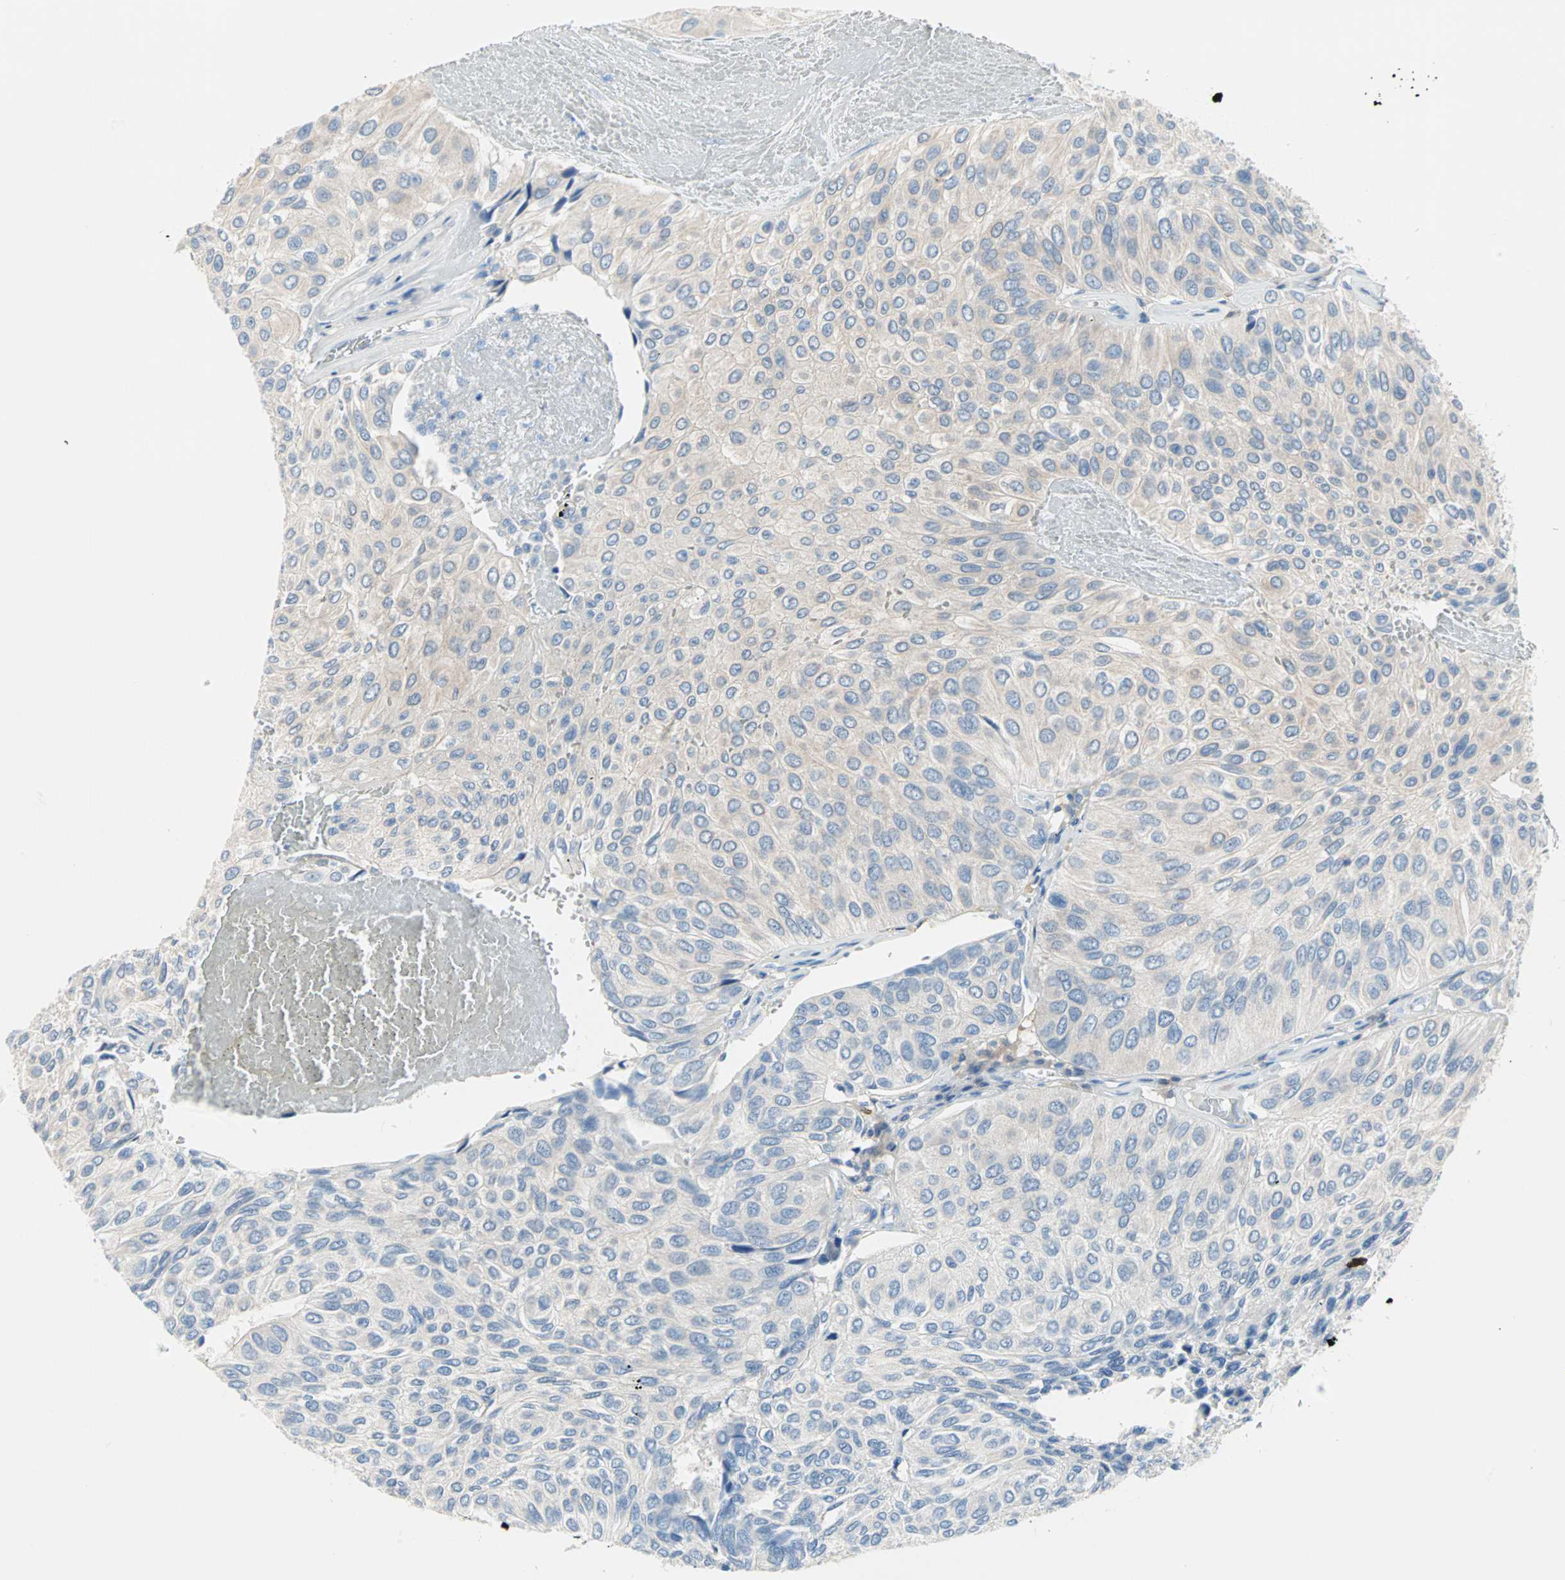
{"staining": {"intensity": "weak", "quantity": "25%-75%", "location": "cytoplasmic/membranous"}, "tissue": "urothelial cancer", "cell_type": "Tumor cells", "image_type": "cancer", "snomed": [{"axis": "morphology", "description": "Urothelial carcinoma, High grade"}, {"axis": "topography", "description": "Urinary bladder"}], "caption": "The micrograph exhibits staining of urothelial cancer, revealing weak cytoplasmic/membranous protein positivity (brown color) within tumor cells.", "gene": "MPI", "patient": {"sex": "male", "age": 66}}